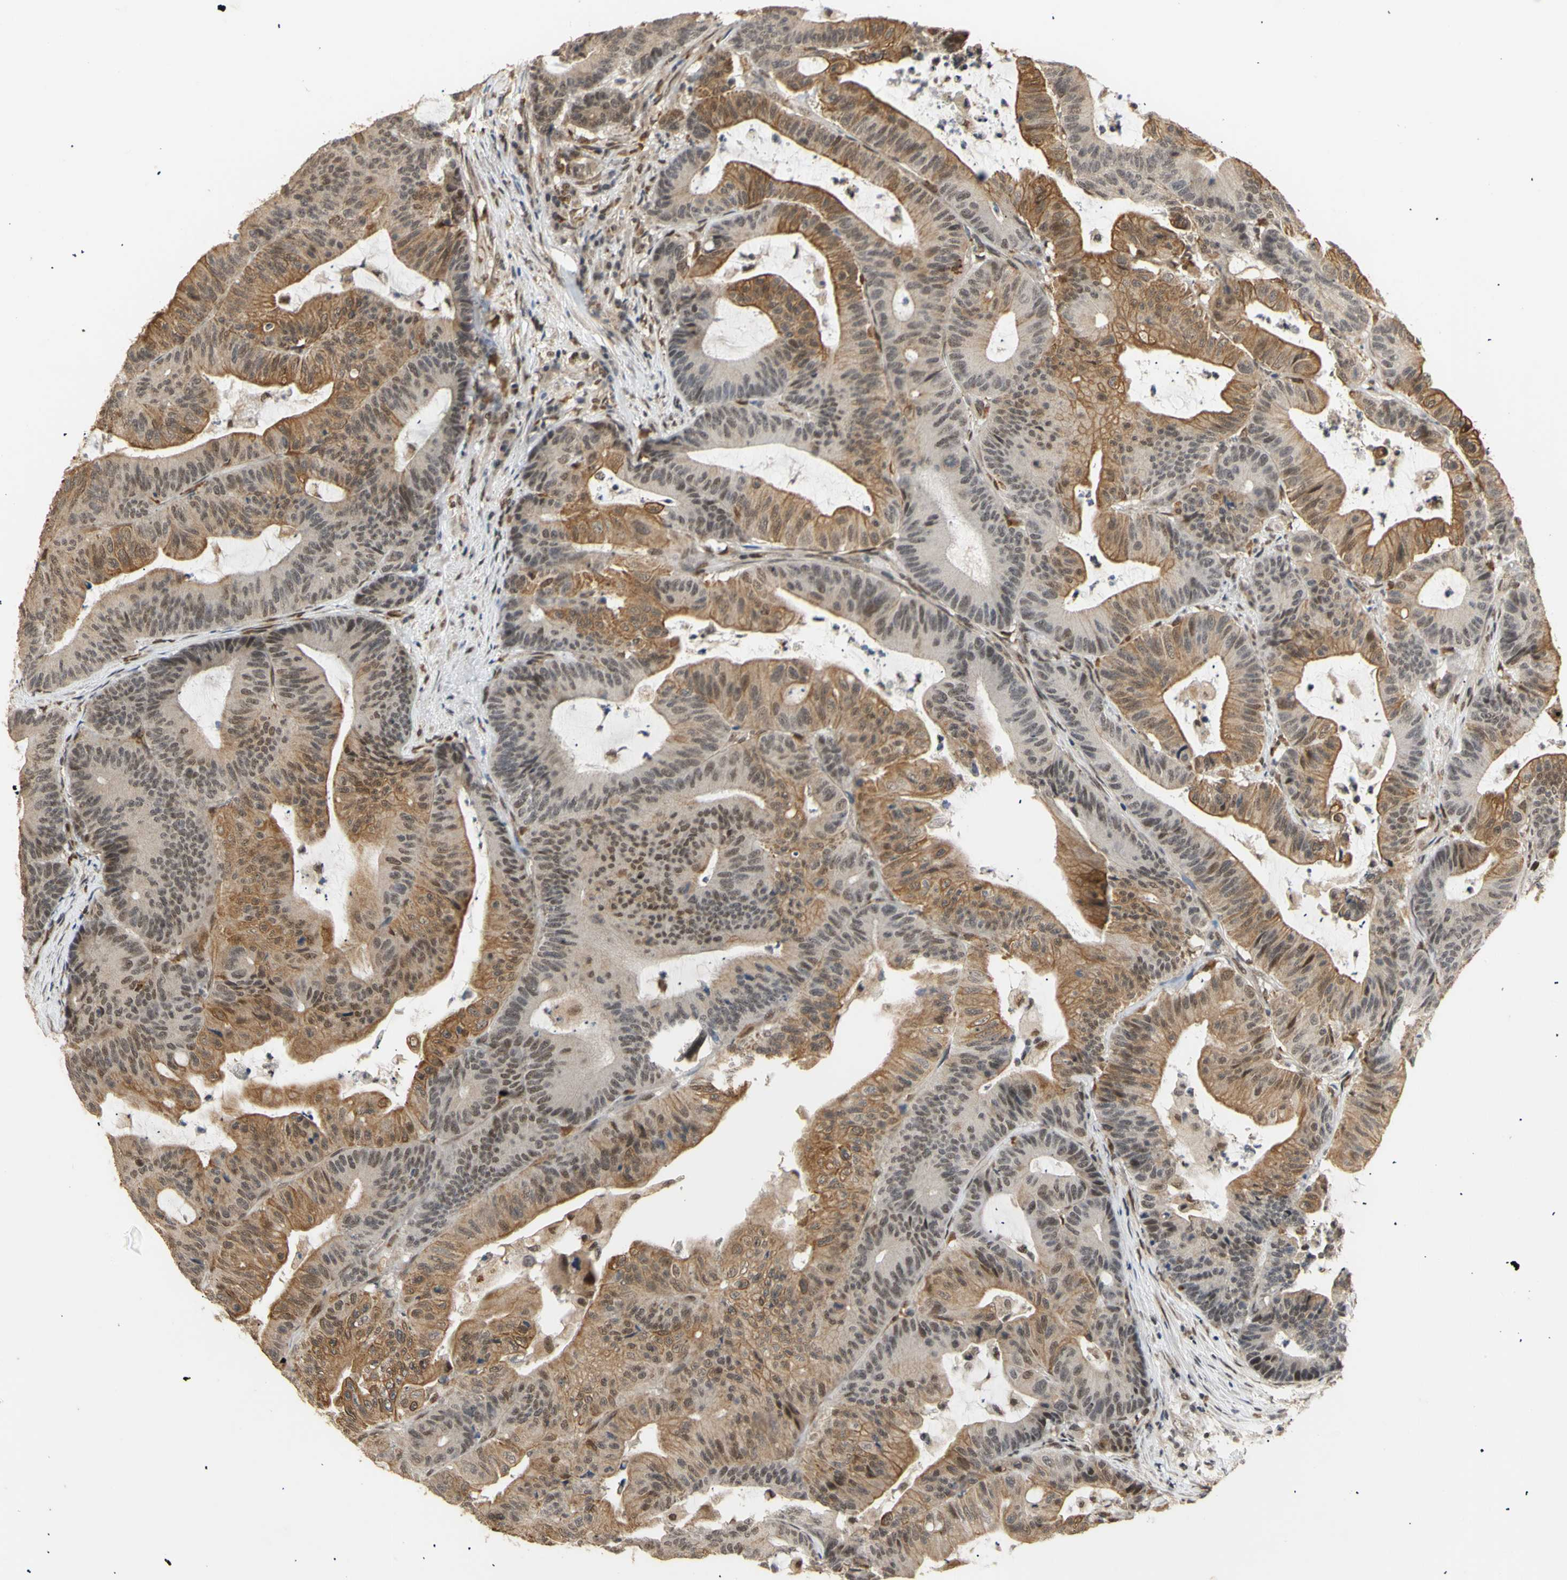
{"staining": {"intensity": "moderate", "quantity": "25%-75%", "location": "cytoplasmic/membranous,nuclear"}, "tissue": "colorectal cancer", "cell_type": "Tumor cells", "image_type": "cancer", "snomed": [{"axis": "morphology", "description": "Adenocarcinoma, NOS"}, {"axis": "topography", "description": "Colon"}], "caption": "This image exhibits adenocarcinoma (colorectal) stained with immunohistochemistry (IHC) to label a protein in brown. The cytoplasmic/membranous and nuclear of tumor cells show moderate positivity for the protein. Nuclei are counter-stained blue.", "gene": "GTF2E2", "patient": {"sex": "female", "age": 84}}